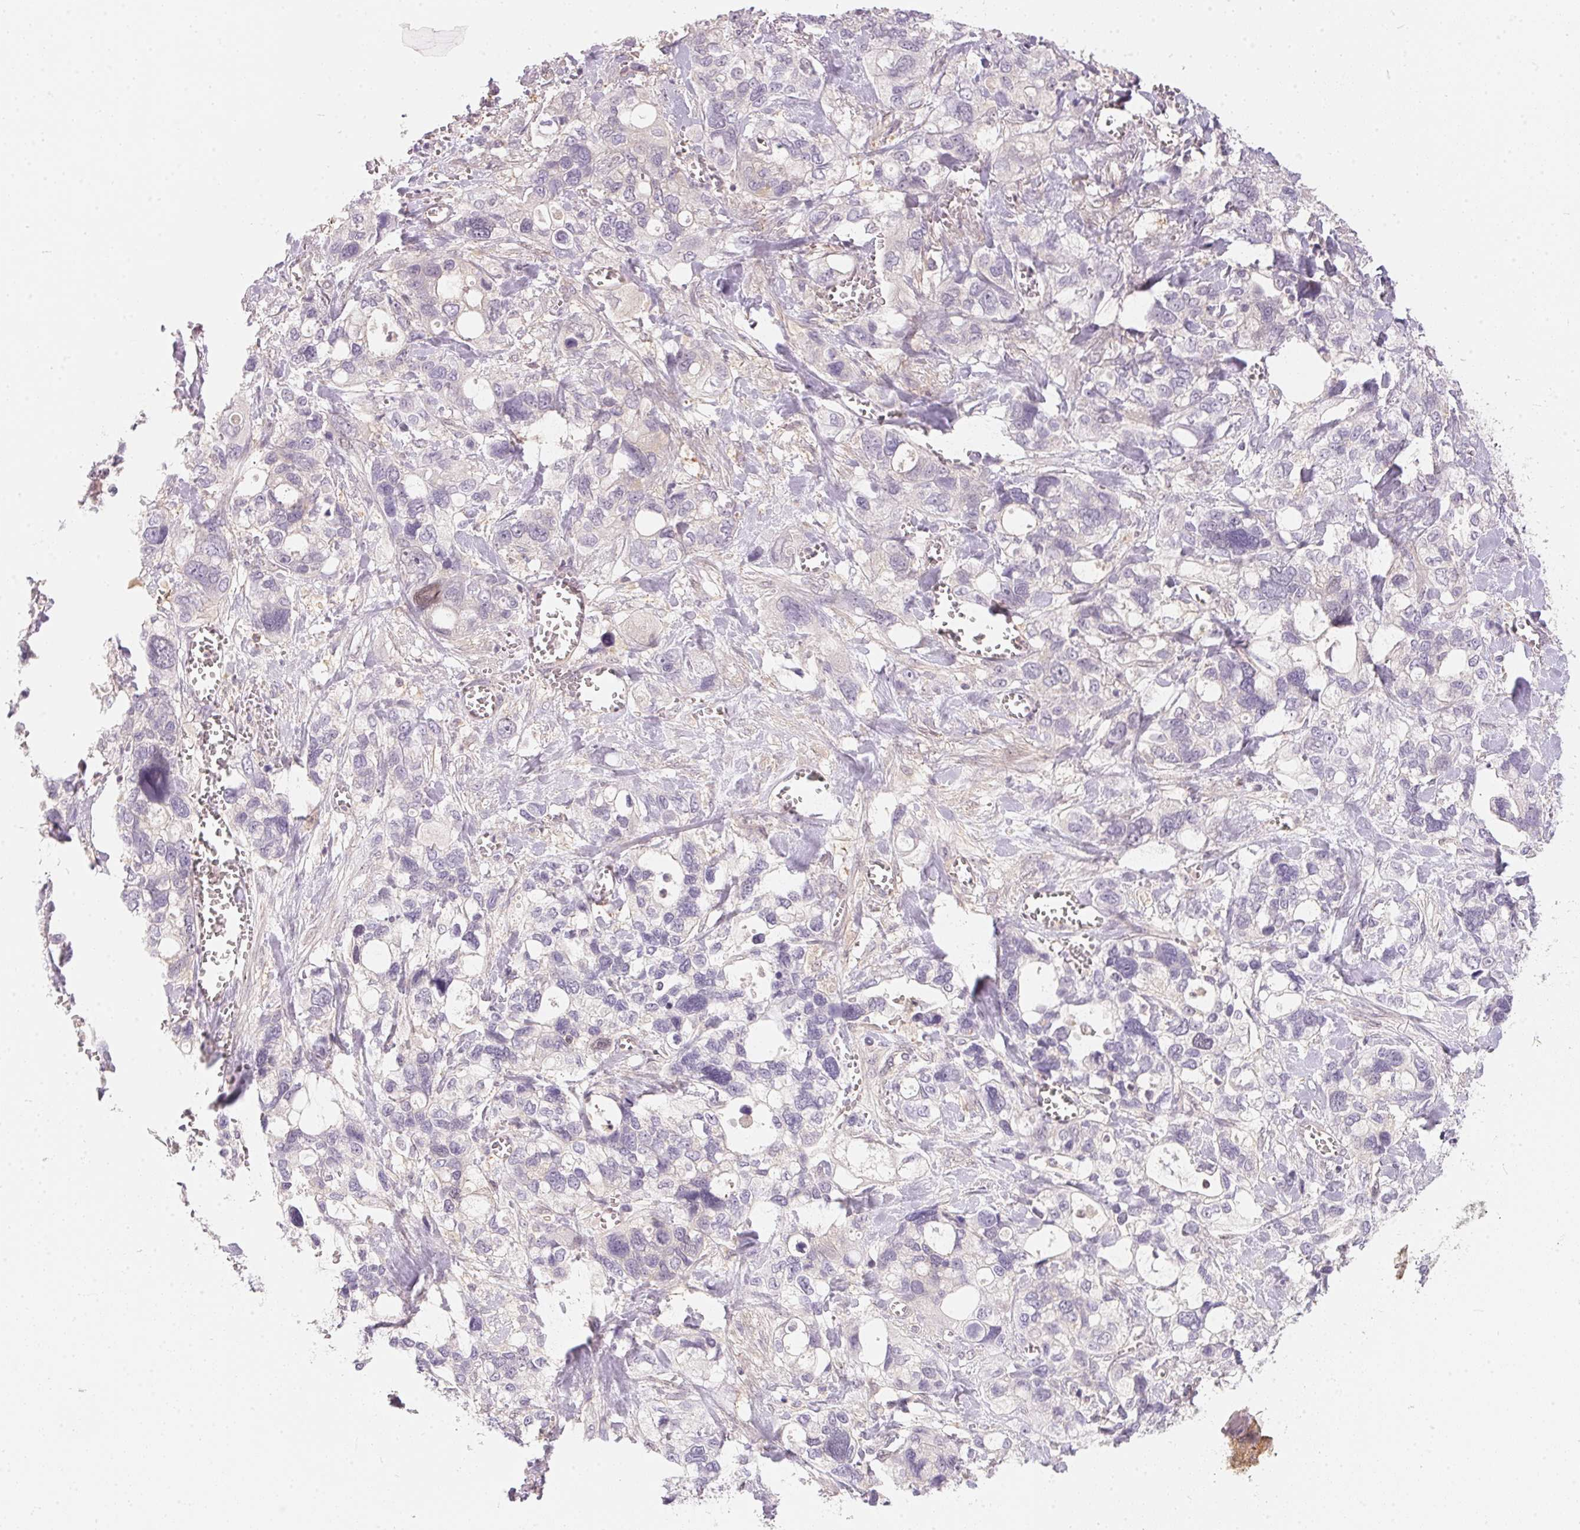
{"staining": {"intensity": "negative", "quantity": "none", "location": "none"}, "tissue": "stomach cancer", "cell_type": "Tumor cells", "image_type": "cancer", "snomed": [{"axis": "morphology", "description": "Adenocarcinoma, NOS"}, {"axis": "topography", "description": "Stomach, upper"}], "caption": "IHC image of neoplastic tissue: stomach cancer (adenocarcinoma) stained with DAB exhibits no significant protein staining in tumor cells. (DAB (3,3'-diaminobenzidine) immunohistochemistry with hematoxylin counter stain).", "gene": "BLMH", "patient": {"sex": "female", "age": 81}}